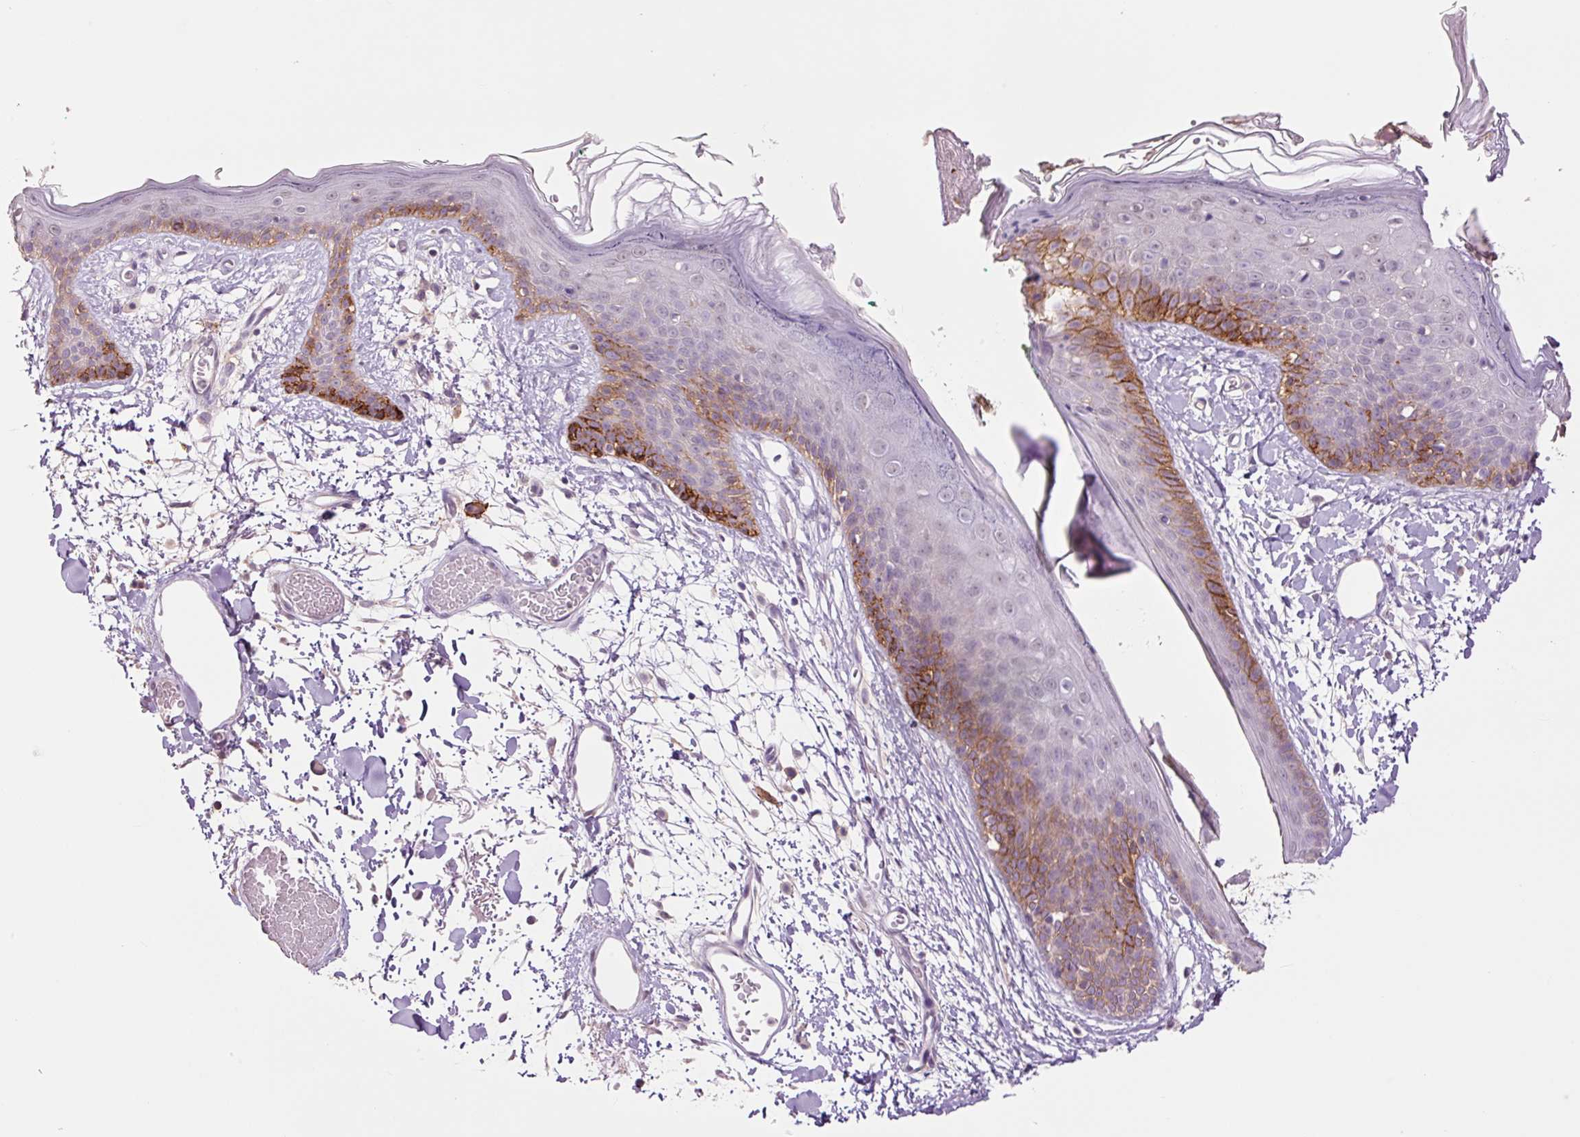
{"staining": {"intensity": "negative", "quantity": "none", "location": "none"}, "tissue": "skin", "cell_type": "Fibroblasts", "image_type": "normal", "snomed": [{"axis": "morphology", "description": "Normal tissue, NOS"}, {"axis": "topography", "description": "Skin"}], "caption": "High power microscopy histopathology image of an immunohistochemistry (IHC) micrograph of unremarkable skin, revealing no significant expression in fibroblasts.", "gene": "SLC1A4", "patient": {"sex": "male", "age": 79}}